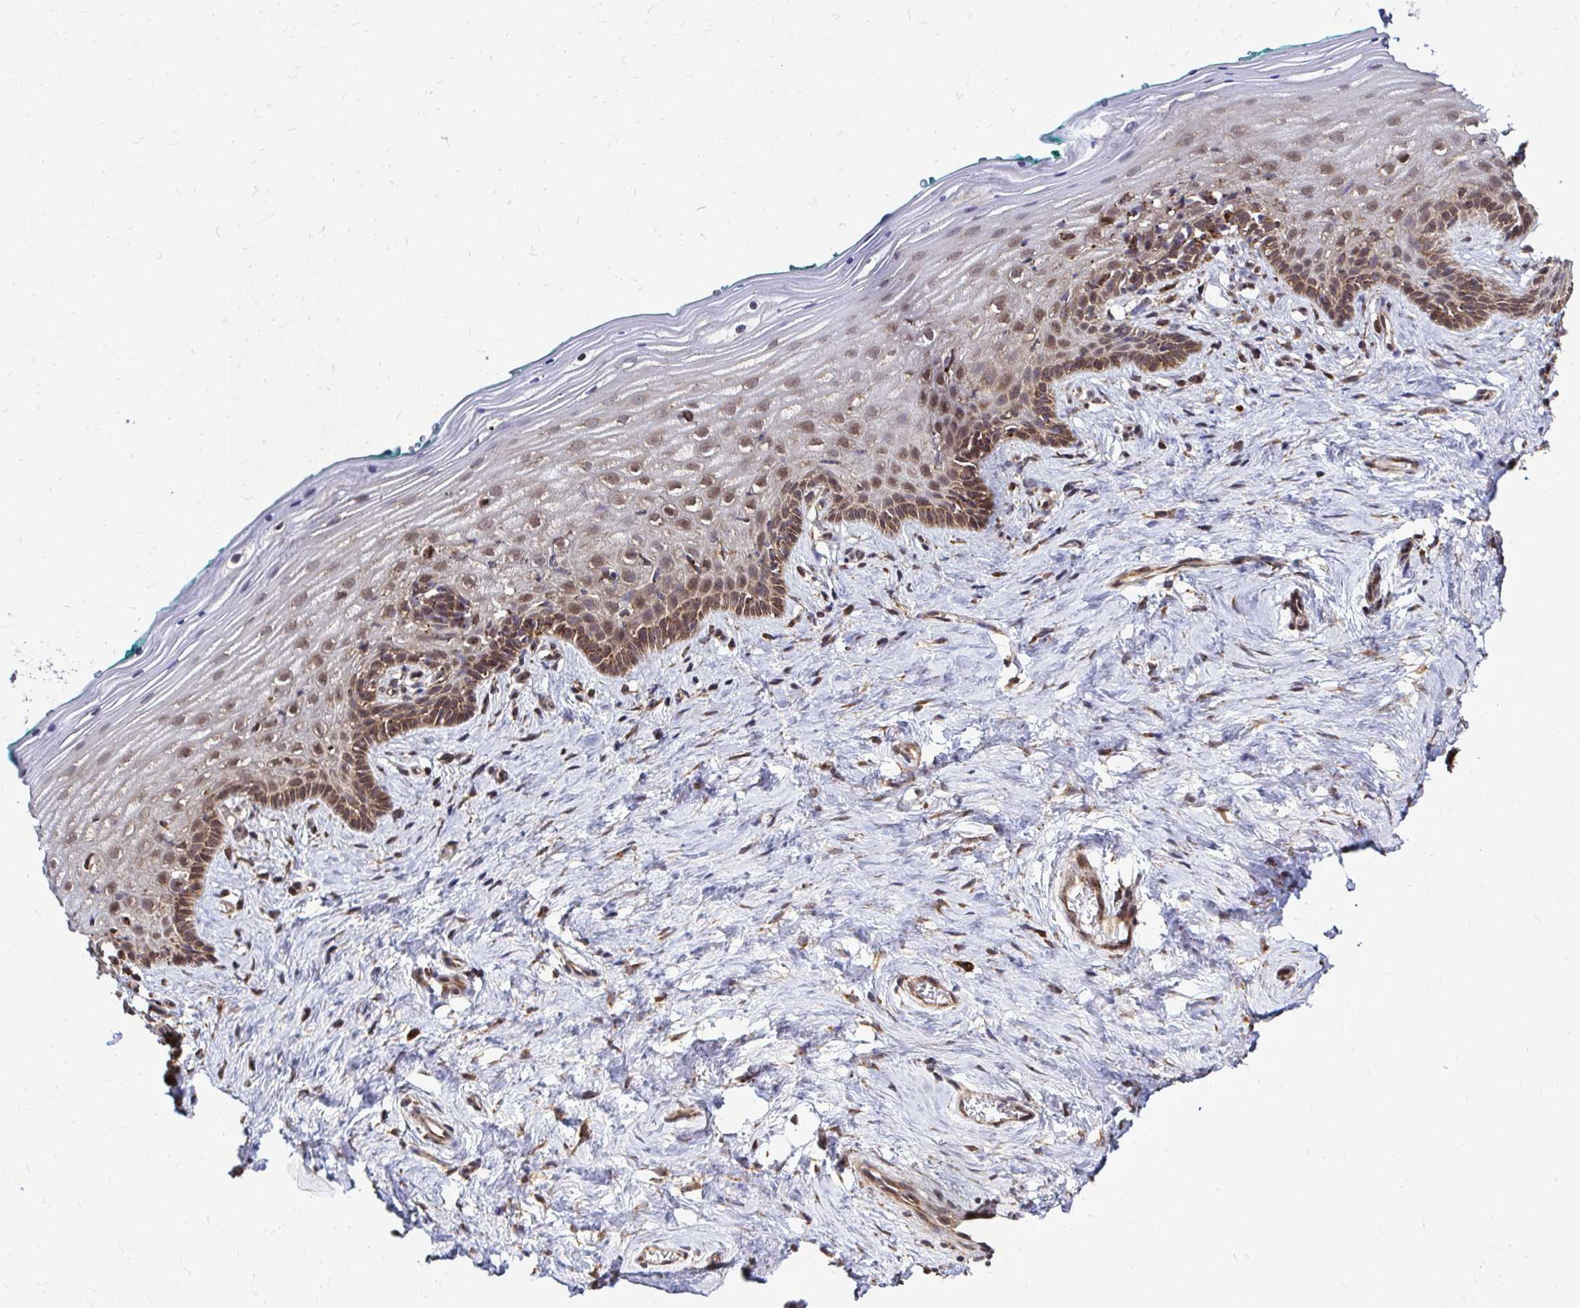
{"staining": {"intensity": "moderate", "quantity": "25%-75%", "location": "cytoplasmic/membranous,nuclear"}, "tissue": "vagina", "cell_type": "Squamous epithelial cells", "image_type": "normal", "snomed": [{"axis": "morphology", "description": "Normal tissue, NOS"}, {"axis": "topography", "description": "Vagina"}], "caption": "IHC (DAB) staining of benign vagina exhibits moderate cytoplasmic/membranous,nuclear protein expression in approximately 25%-75% of squamous epithelial cells. (Brightfield microscopy of DAB IHC at high magnification).", "gene": "FMR1", "patient": {"sex": "female", "age": 45}}